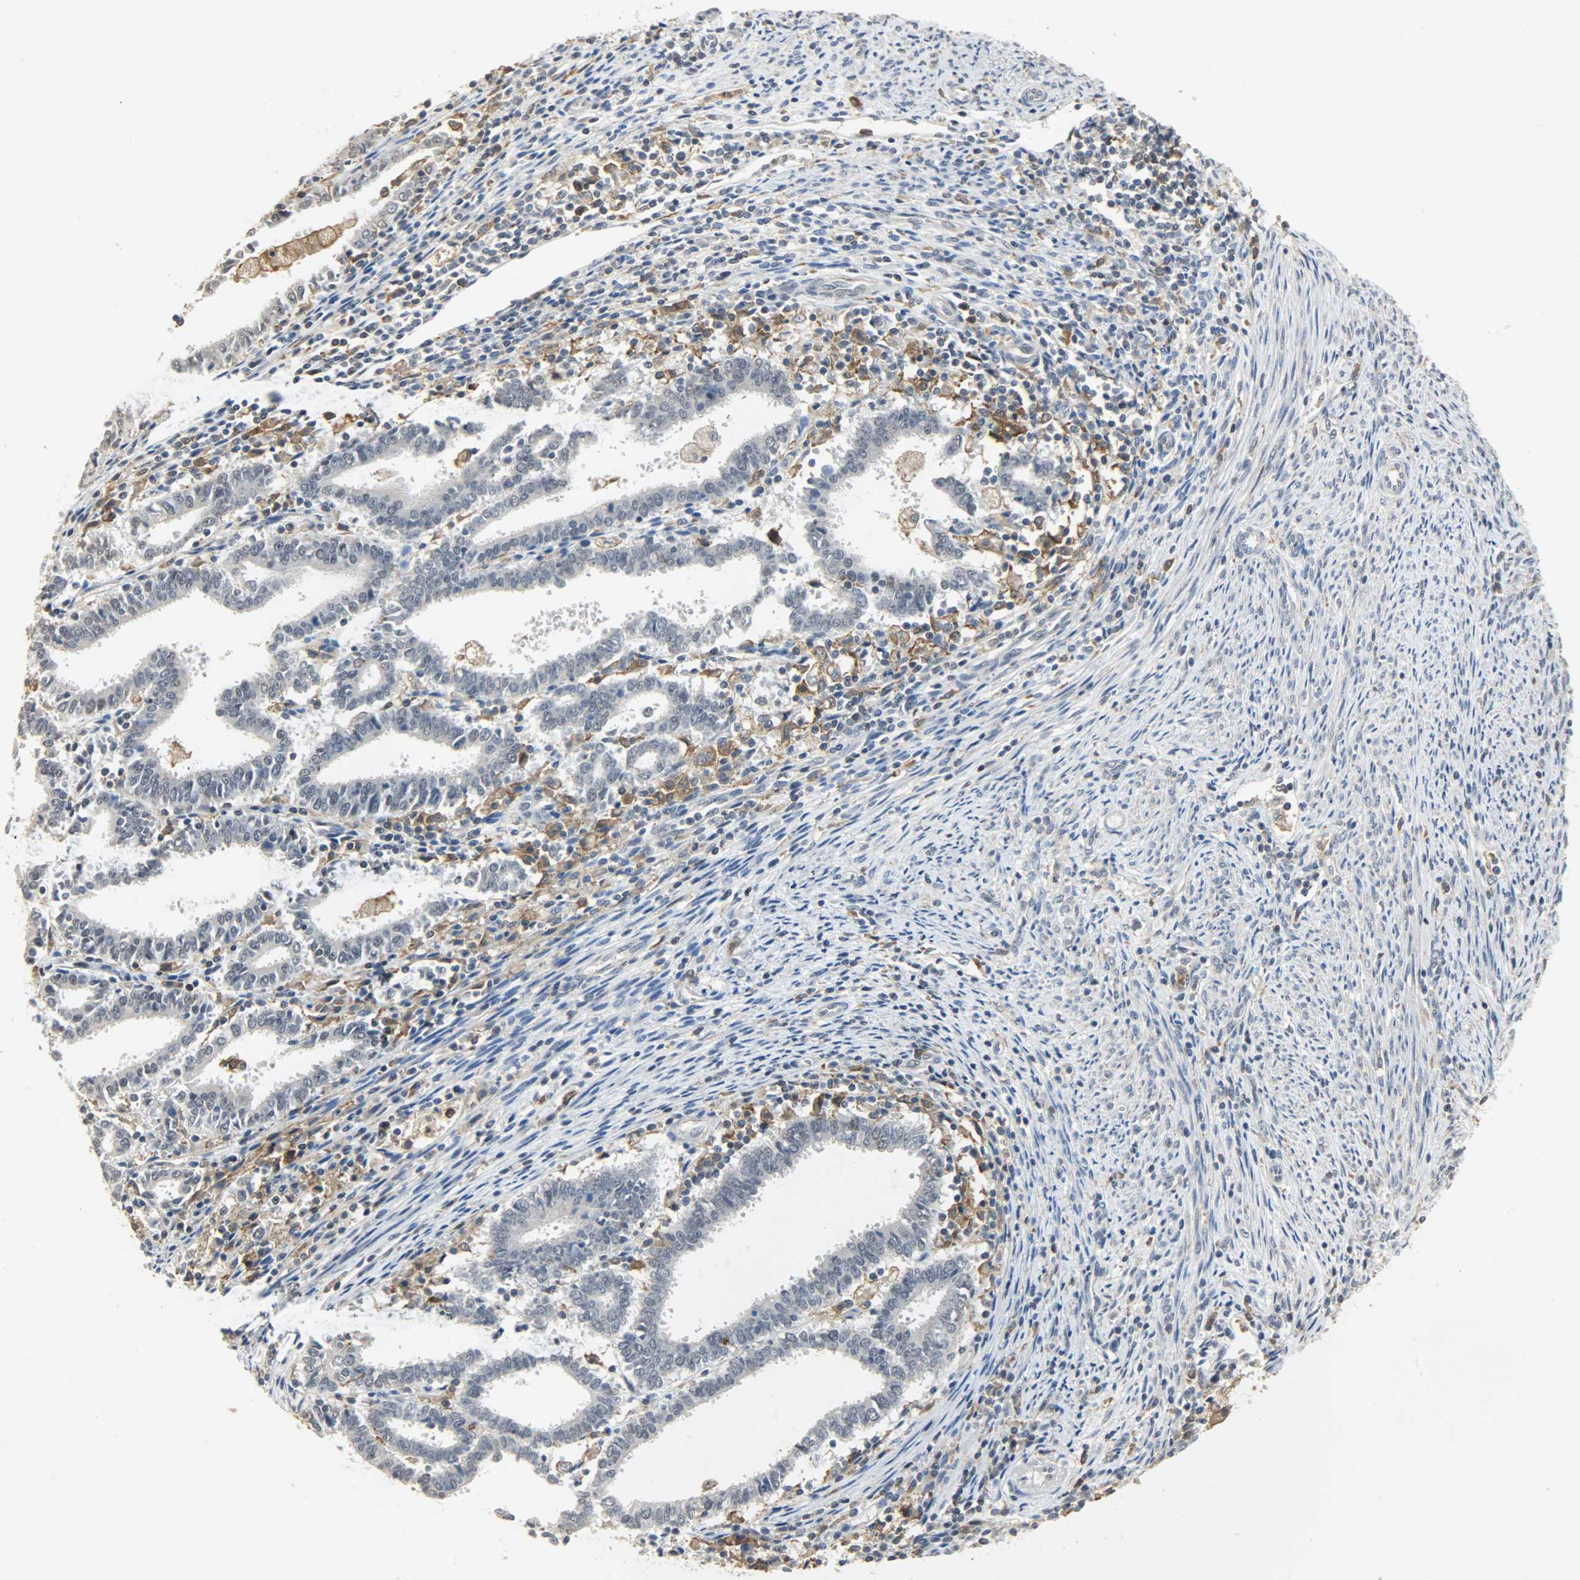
{"staining": {"intensity": "negative", "quantity": "none", "location": "none"}, "tissue": "endometrial cancer", "cell_type": "Tumor cells", "image_type": "cancer", "snomed": [{"axis": "morphology", "description": "Adenocarcinoma, NOS"}, {"axis": "topography", "description": "Uterus"}], "caption": "Tumor cells show no significant staining in endometrial adenocarcinoma.", "gene": "SKAP2", "patient": {"sex": "female", "age": 83}}